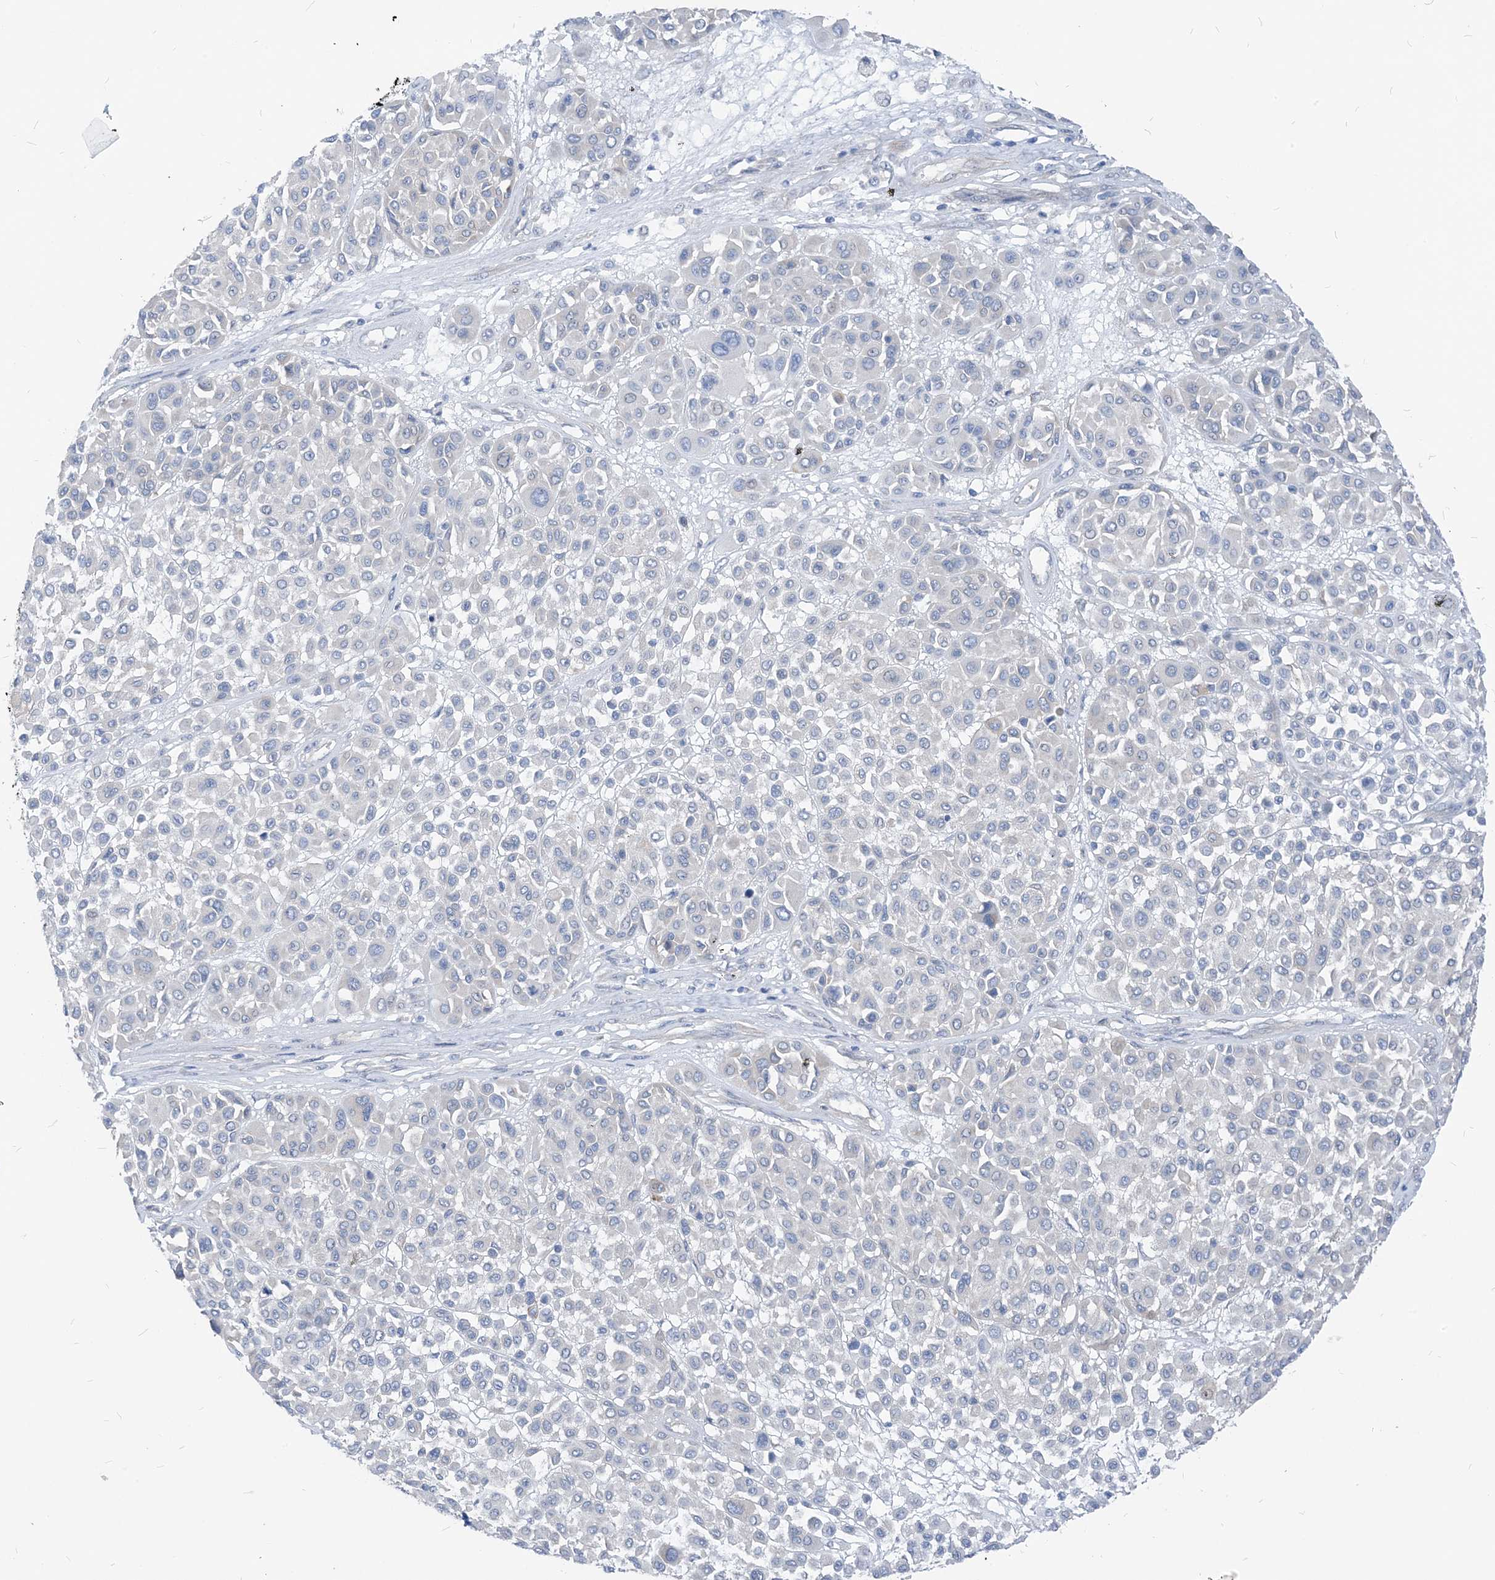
{"staining": {"intensity": "negative", "quantity": "none", "location": "none"}, "tissue": "melanoma", "cell_type": "Tumor cells", "image_type": "cancer", "snomed": [{"axis": "morphology", "description": "Malignant melanoma, Metastatic site"}, {"axis": "topography", "description": "Soft tissue"}], "caption": "High power microscopy image of an immunohistochemistry histopathology image of melanoma, revealing no significant expression in tumor cells.", "gene": "PLEKHA3", "patient": {"sex": "male", "age": 41}}